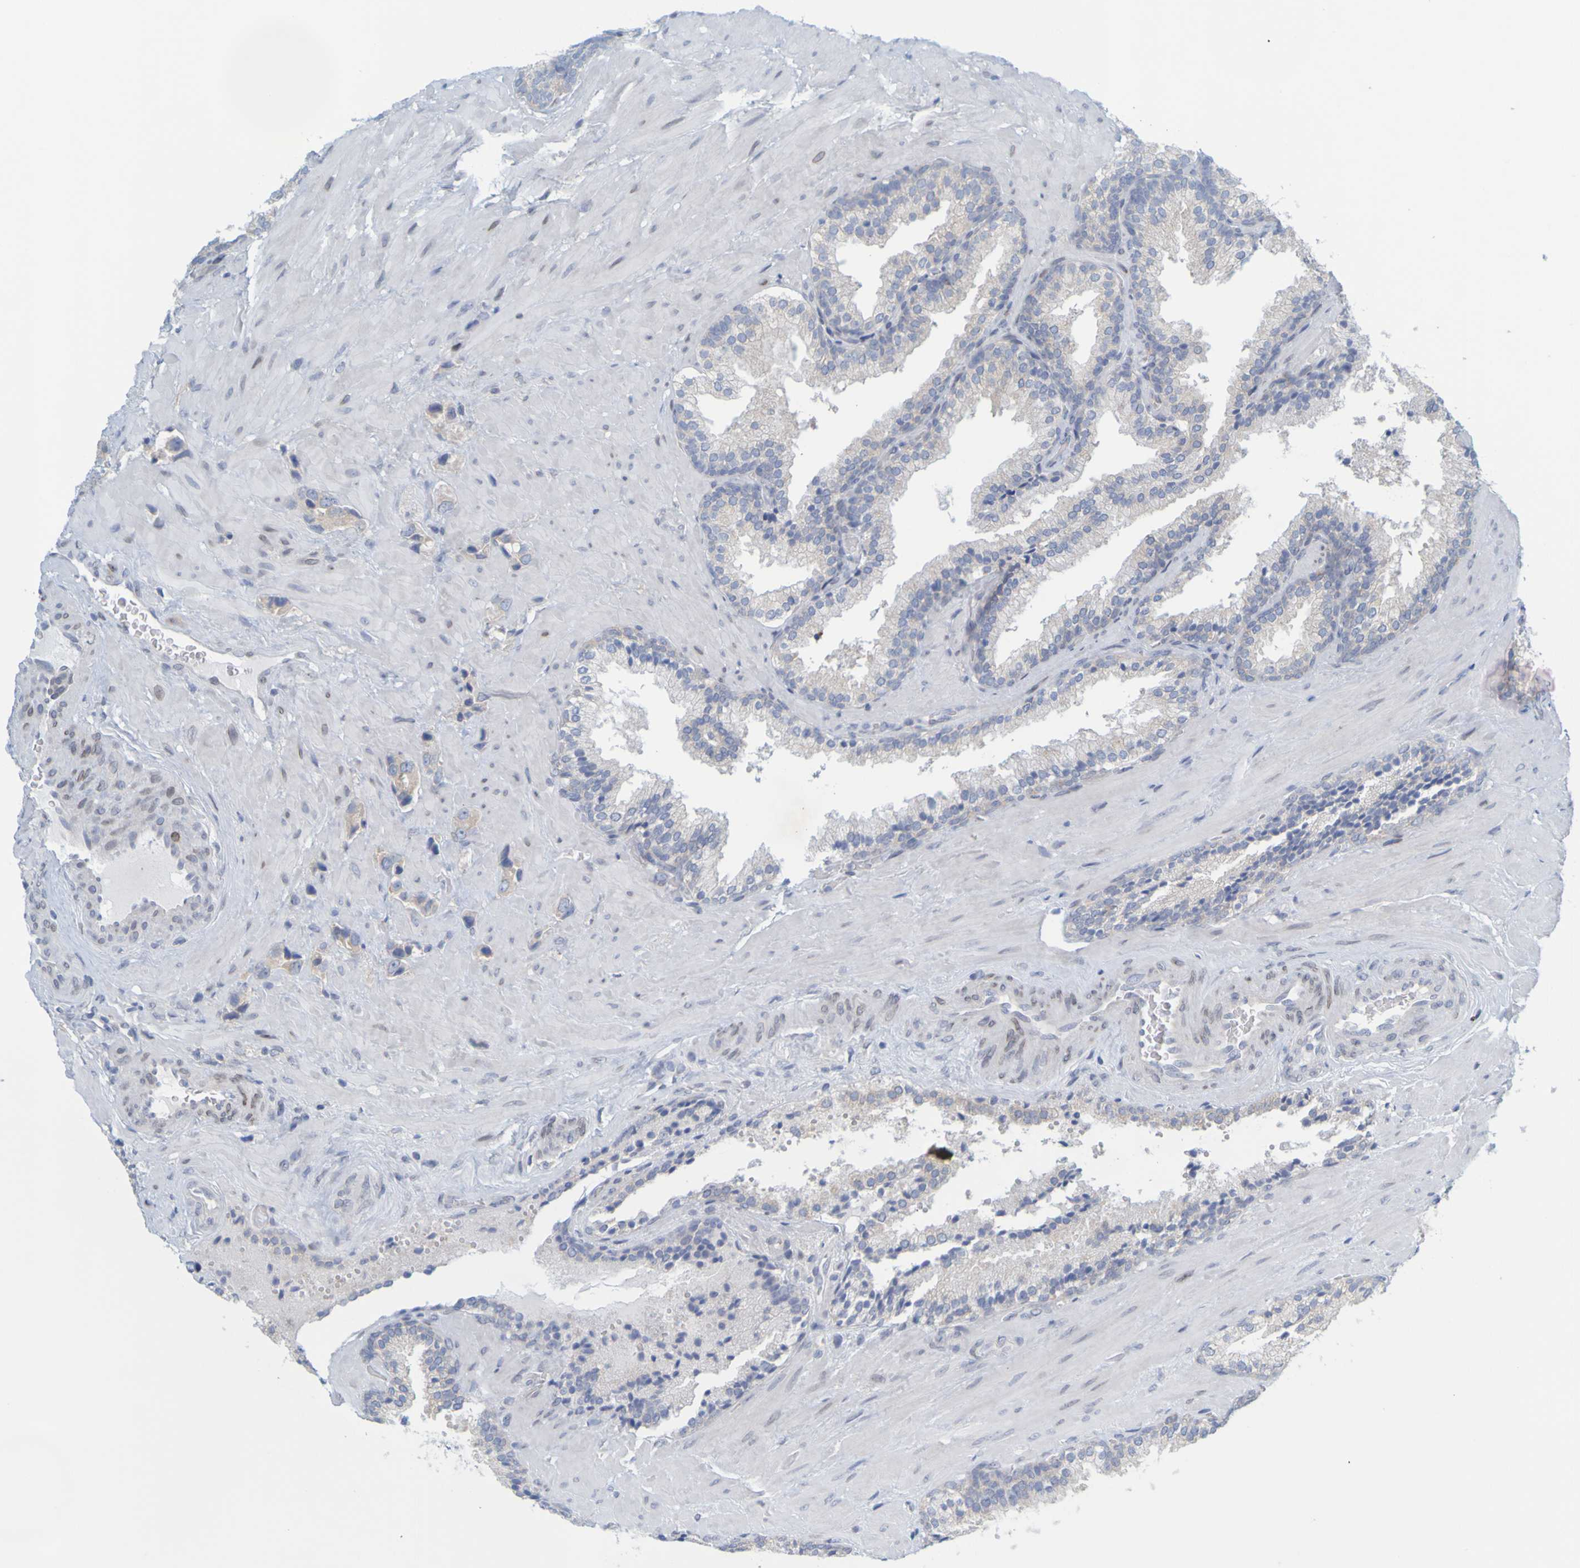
{"staining": {"intensity": "weak", "quantity": ">75%", "location": "cytoplasmic/membranous"}, "tissue": "prostate cancer", "cell_type": "Tumor cells", "image_type": "cancer", "snomed": [{"axis": "morphology", "description": "Adenocarcinoma, High grade"}, {"axis": "topography", "description": "Prostate"}], "caption": "Prostate cancer (high-grade adenocarcinoma) stained with a brown dye reveals weak cytoplasmic/membranous positive expression in approximately >75% of tumor cells.", "gene": "MAG", "patient": {"sex": "male", "age": 64}}